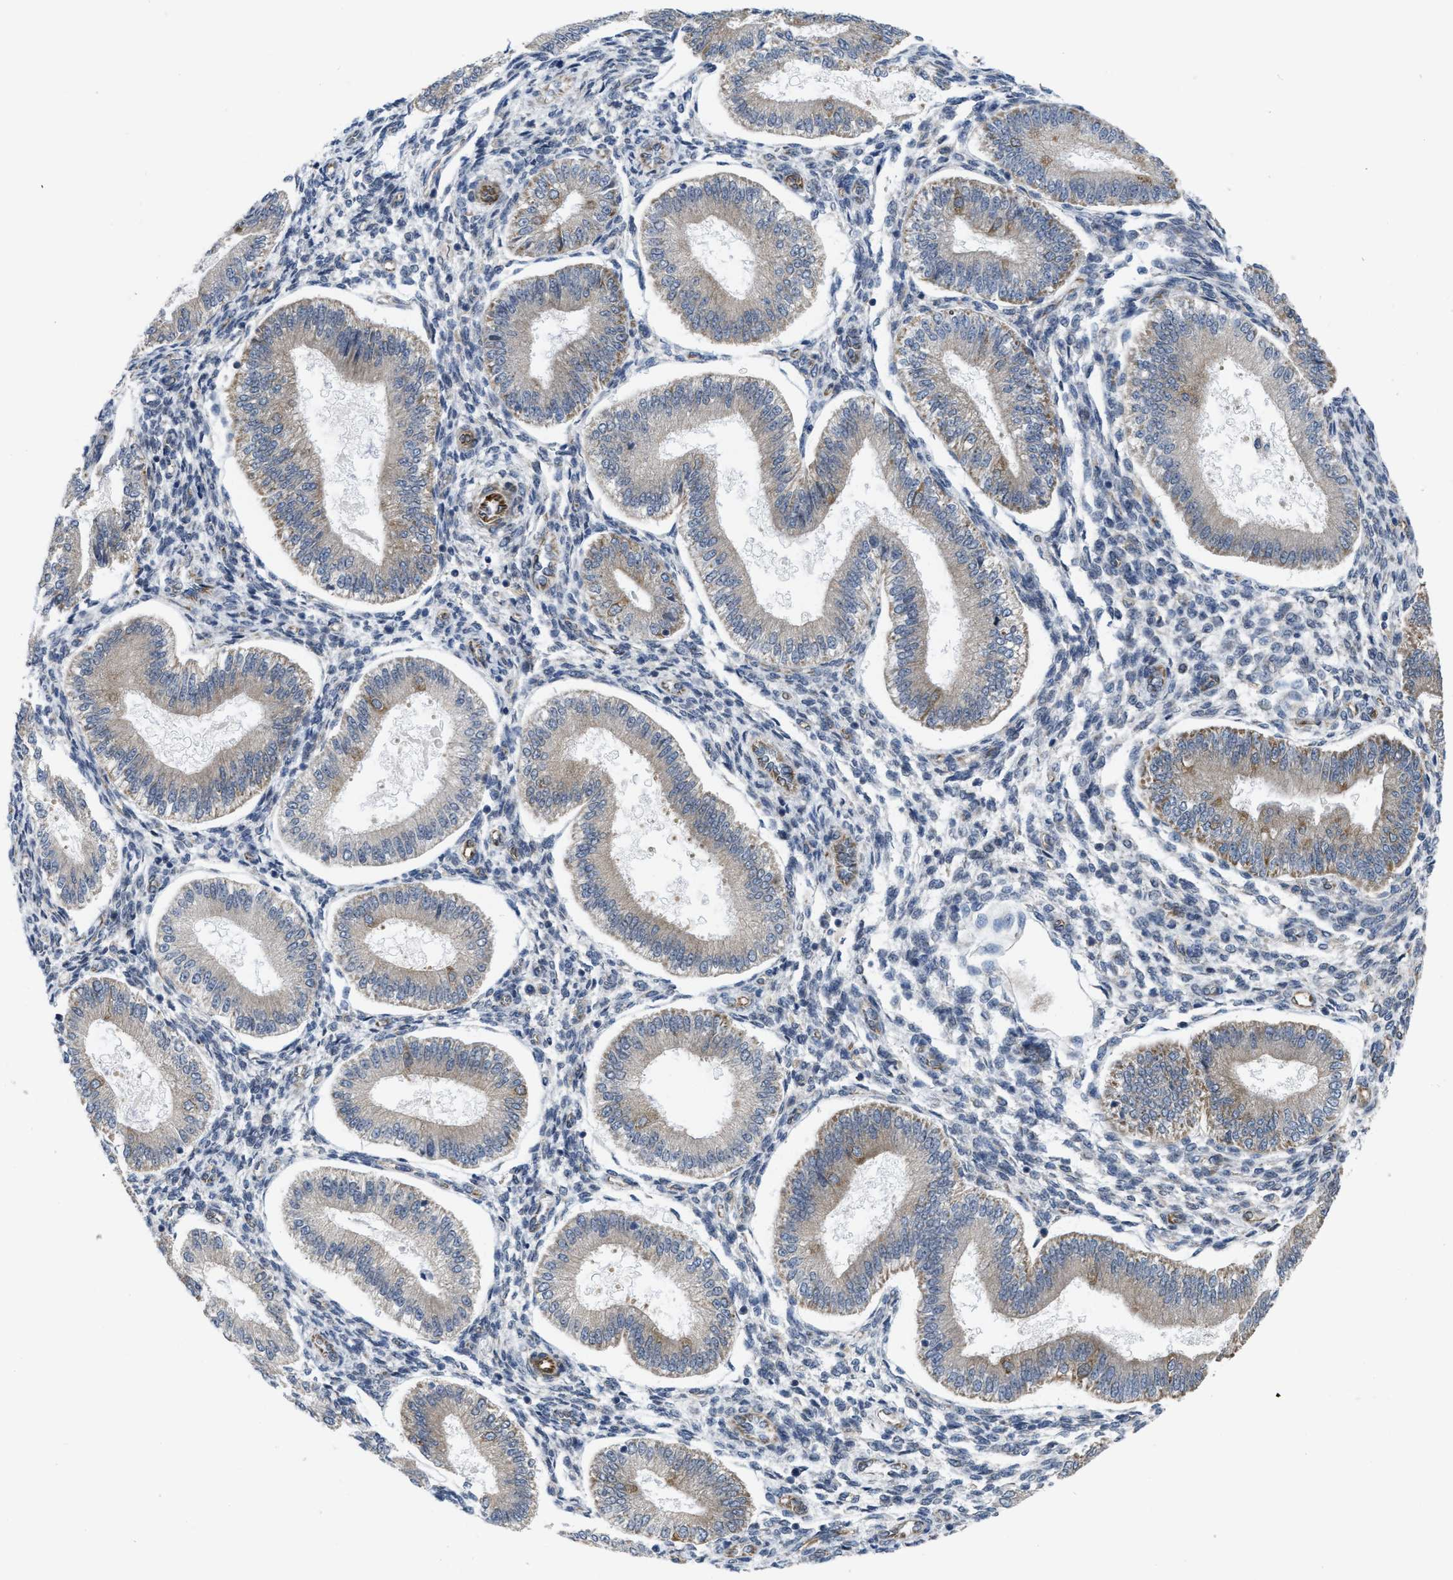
{"staining": {"intensity": "weak", "quantity": "<25%", "location": "cytoplasmic/membranous"}, "tissue": "endometrium", "cell_type": "Cells in endometrial stroma", "image_type": "normal", "snomed": [{"axis": "morphology", "description": "Normal tissue, NOS"}, {"axis": "topography", "description": "Endometrium"}], "caption": "High magnification brightfield microscopy of normal endometrium stained with DAB (3,3'-diaminobenzidine) (brown) and counterstained with hematoxylin (blue): cells in endometrial stroma show no significant expression.", "gene": "EOGT", "patient": {"sex": "female", "age": 39}}